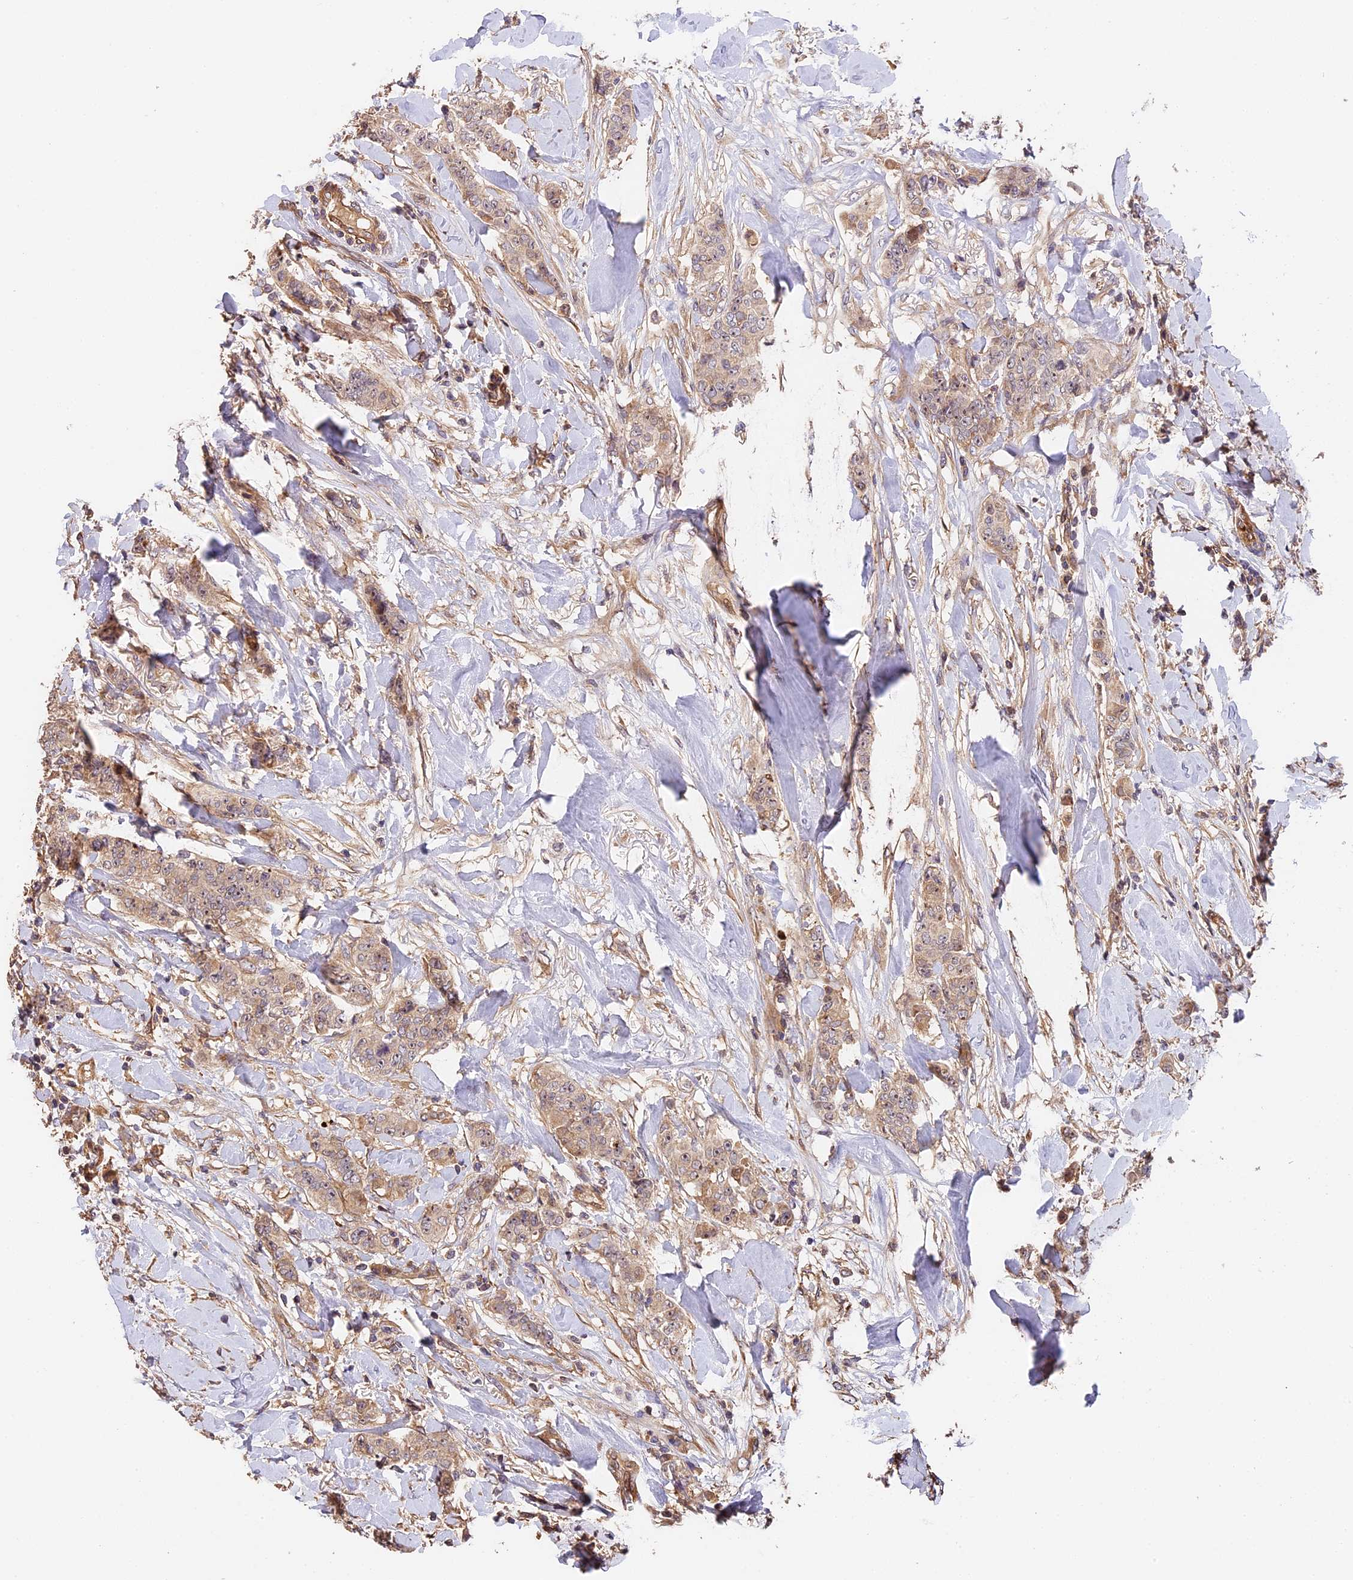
{"staining": {"intensity": "weak", "quantity": "25%-75%", "location": "cytoplasmic/membranous,nuclear"}, "tissue": "breast cancer", "cell_type": "Tumor cells", "image_type": "cancer", "snomed": [{"axis": "morphology", "description": "Duct carcinoma"}, {"axis": "topography", "description": "Breast"}], "caption": "Breast cancer stained with DAB (3,3'-diaminobenzidine) immunohistochemistry (IHC) reveals low levels of weak cytoplasmic/membranous and nuclear expression in about 25%-75% of tumor cells.", "gene": "ARHGAP17", "patient": {"sex": "female", "age": 40}}